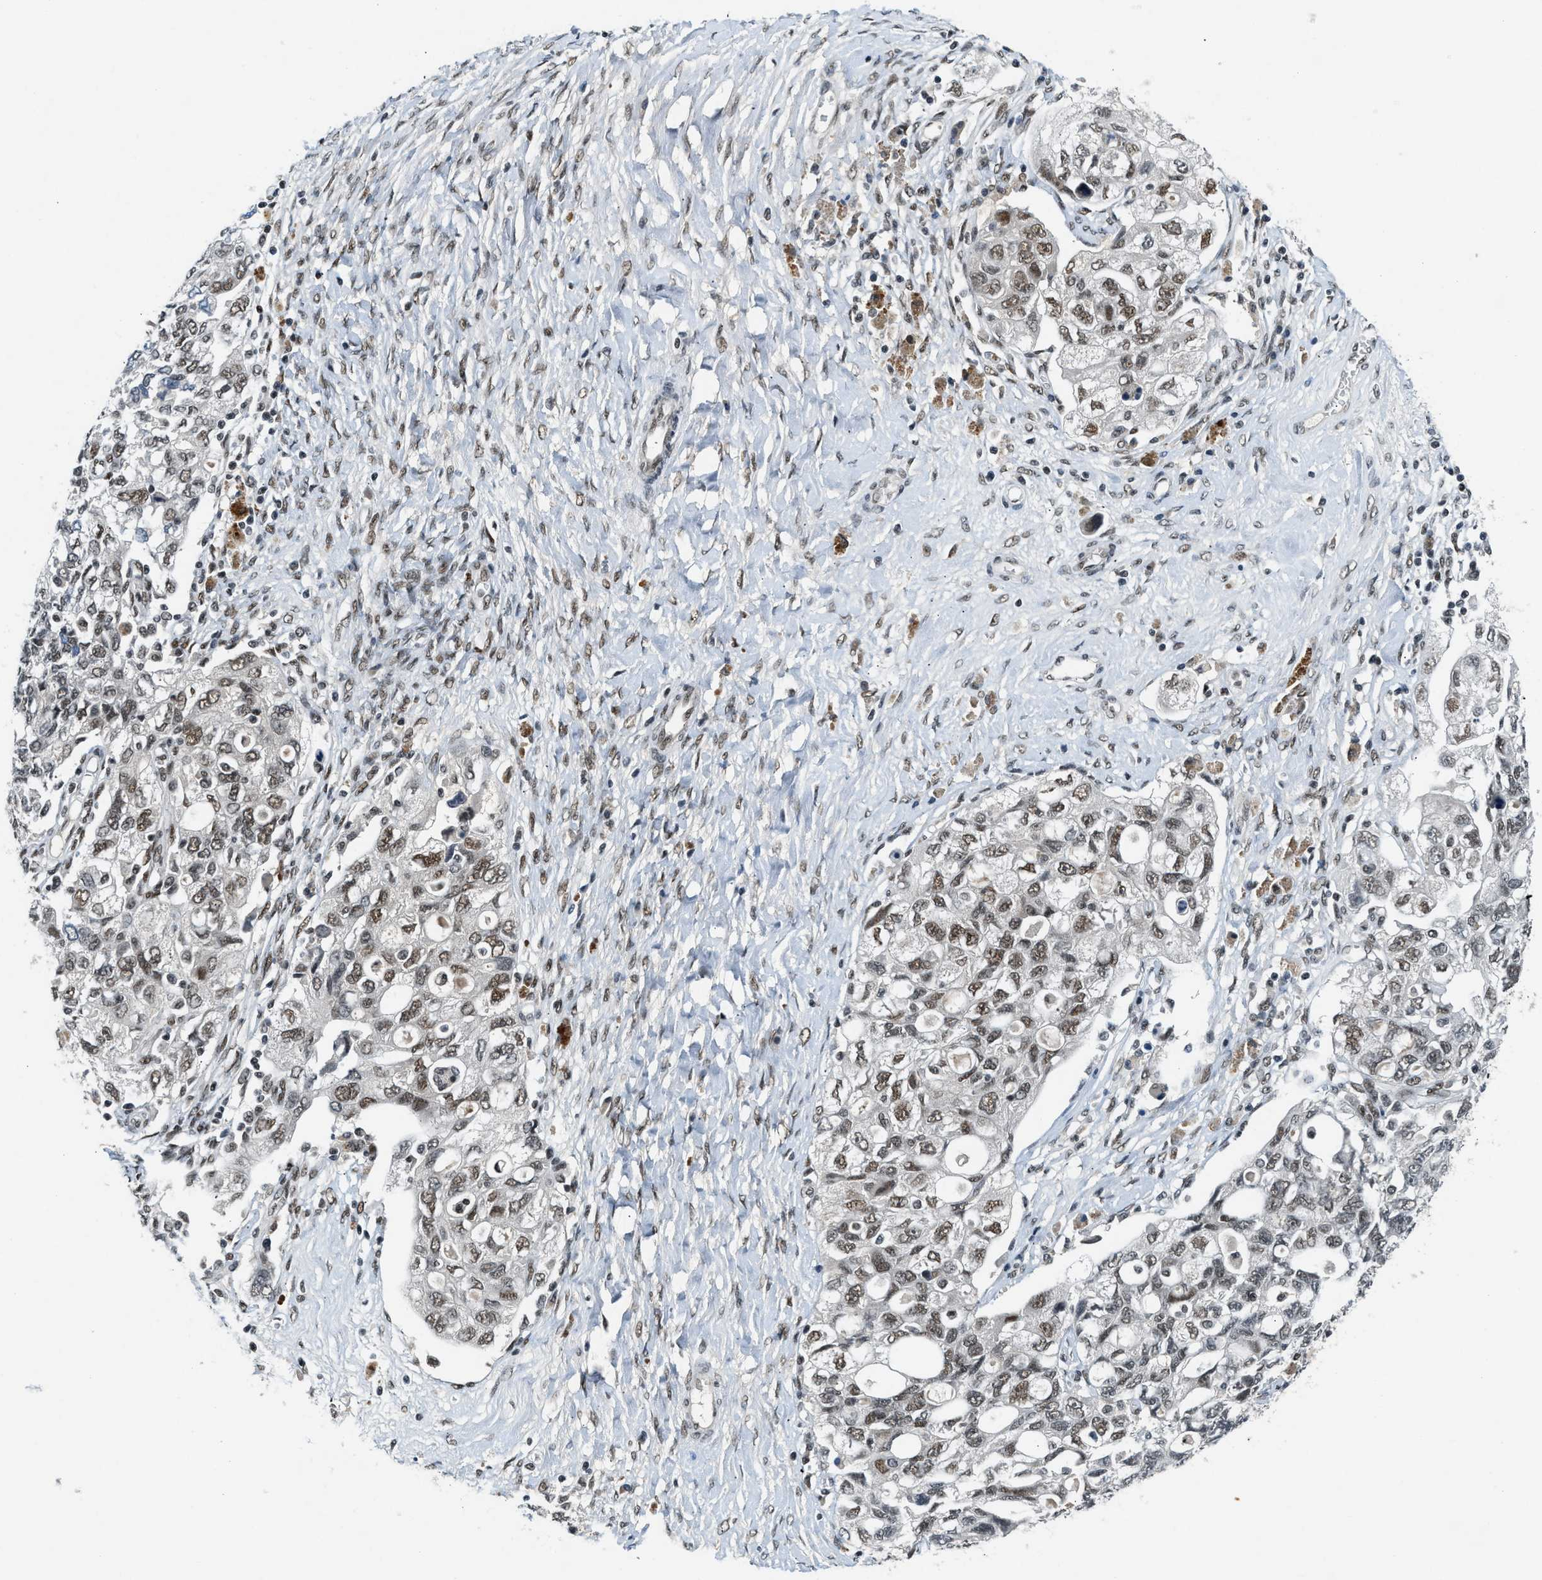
{"staining": {"intensity": "moderate", "quantity": ">75%", "location": "nuclear"}, "tissue": "ovarian cancer", "cell_type": "Tumor cells", "image_type": "cancer", "snomed": [{"axis": "morphology", "description": "Carcinoma, NOS"}, {"axis": "morphology", "description": "Cystadenocarcinoma, serous, NOS"}, {"axis": "topography", "description": "Ovary"}], "caption": "Protein staining displays moderate nuclear positivity in about >75% of tumor cells in ovarian cancer. Using DAB (3,3'-diaminobenzidine) (brown) and hematoxylin (blue) stains, captured at high magnification using brightfield microscopy.", "gene": "NCOA1", "patient": {"sex": "female", "age": 69}}